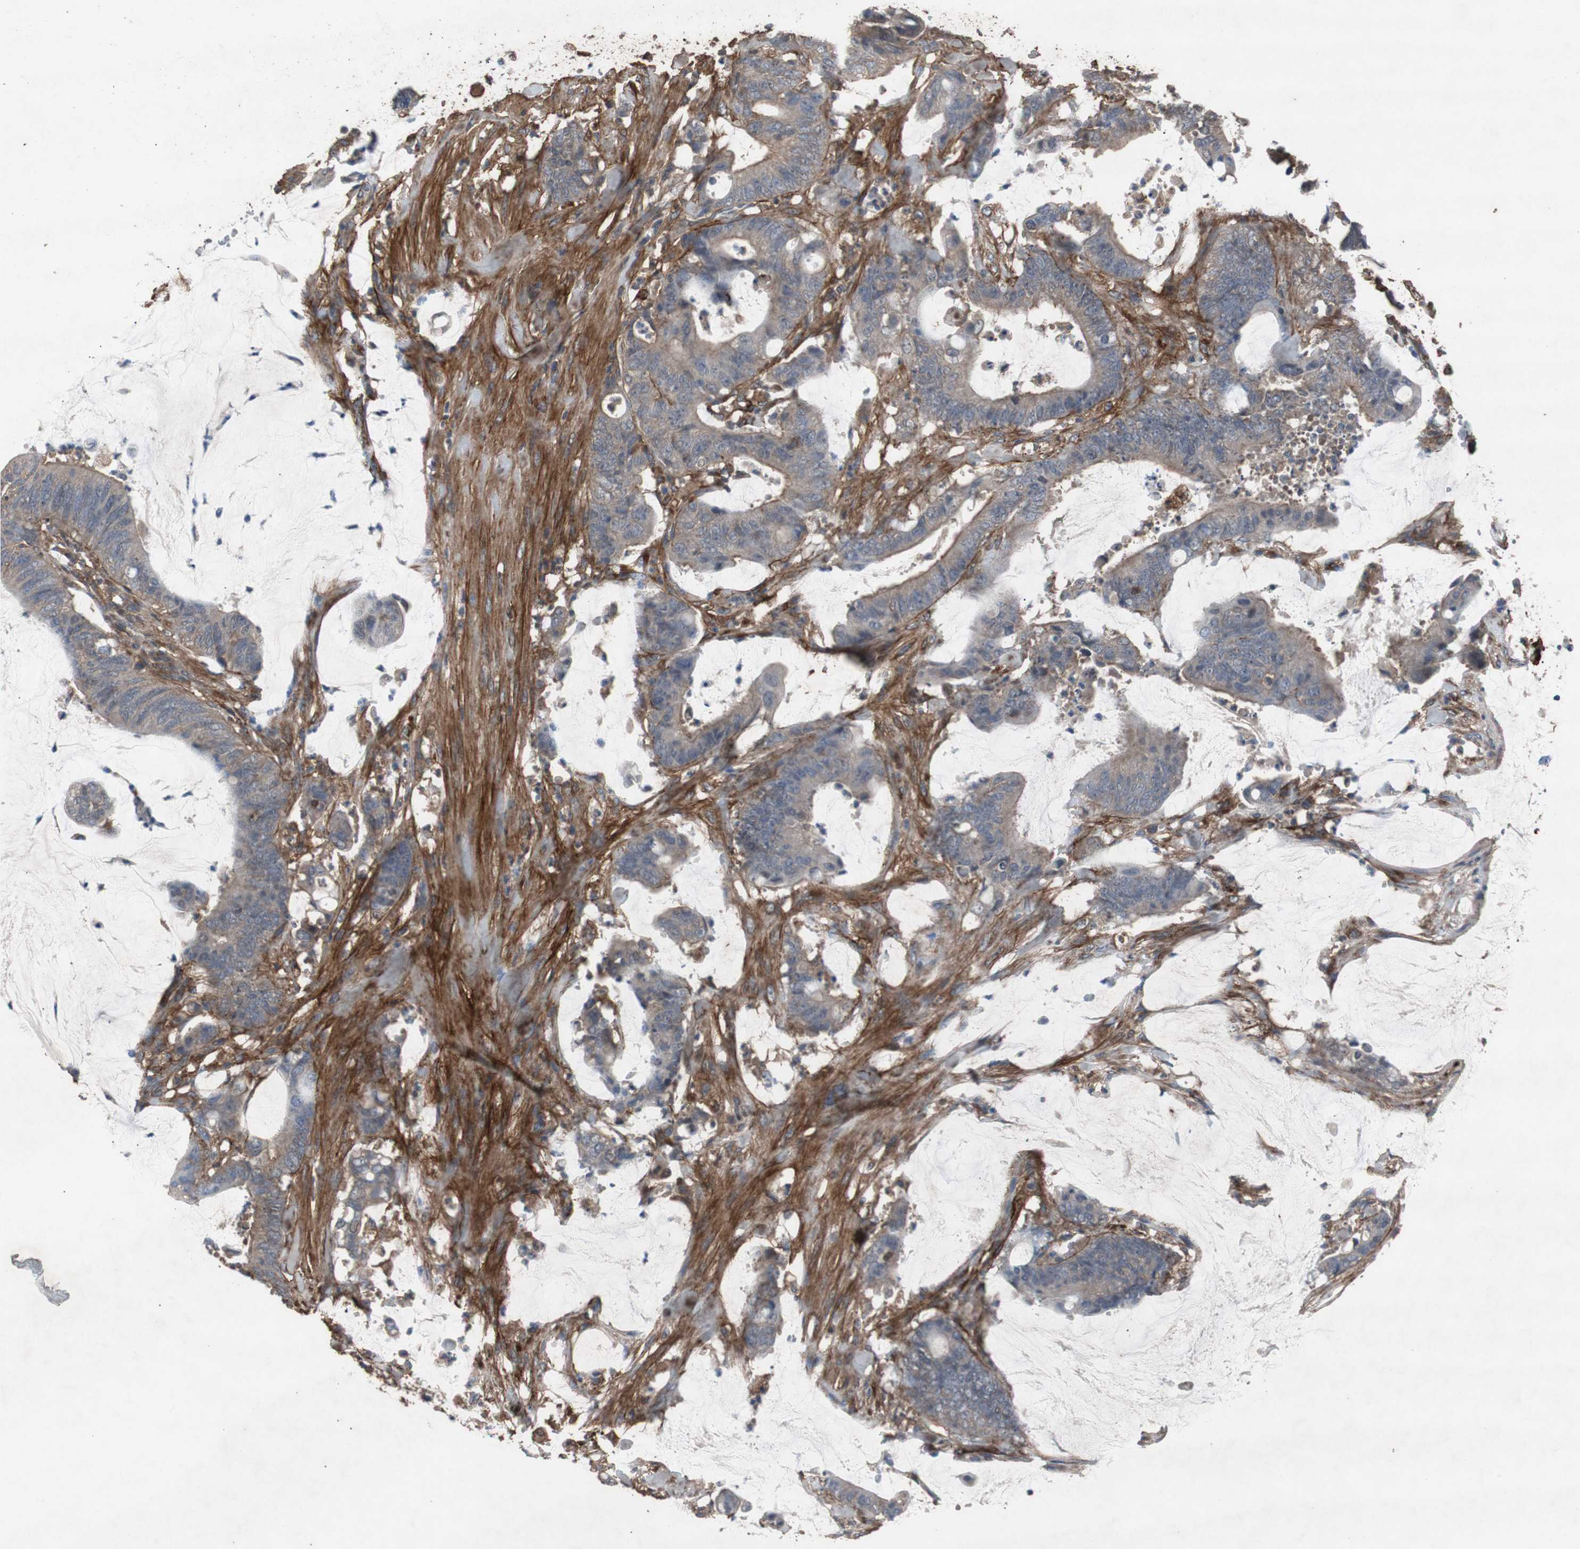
{"staining": {"intensity": "weak", "quantity": ">75%", "location": "cytoplasmic/membranous"}, "tissue": "colorectal cancer", "cell_type": "Tumor cells", "image_type": "cancer", "snomed": [{"axis": "morphology", "description": "Adenocarcinoma, NOS"}, {"axis": "topography", "description": "Rectum"}], "caption": "Colorectal adenocarcinoma stained with immunohistochemistry (IHC) shows weak cytoplasmic/membranous expression in approximately >75% of tumor cells.", "gene": "COL6A2", "patient": {"sex": "female", "age": 66}}